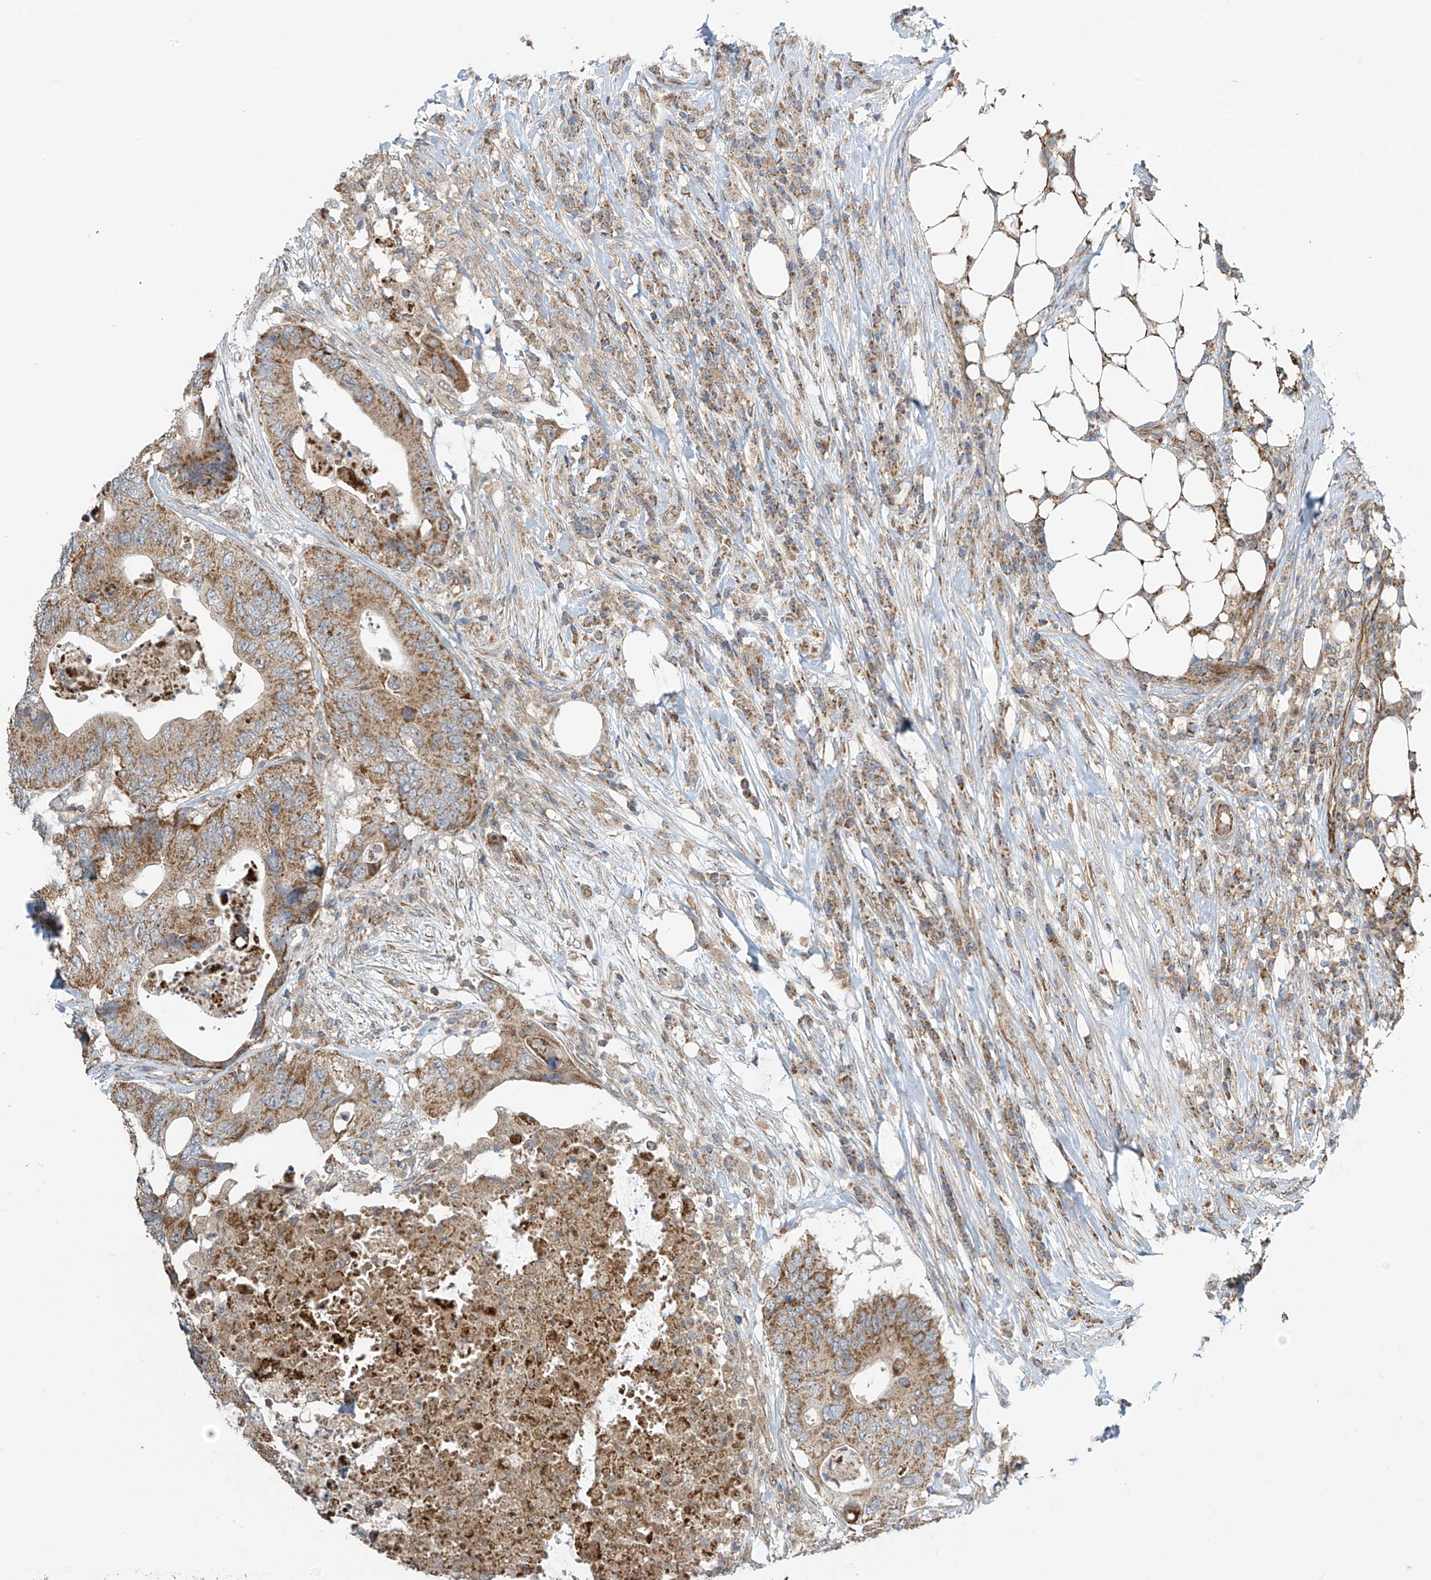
{"staining": {"intensity": "moderate", "quantity": ">75%", "location": "cytoplasmic/membranous"}, "tissue": "colorectal cancer", "cell_type": "Tumor cells", "image_type": "cancer", "snomed": [{"axis": "morphology", "description": "Adenocarcinoma, NOS"}, {"axis": "topography", "description": "Colon"}], "caption": "Protein staining of colorectal adenocarcinoma tissue reveals moderate cytoplasmic/membranous expression in approximately >75% of tumor cells.", "gene": "METTL6", "patient": {"sex": "male", "age": 71}}